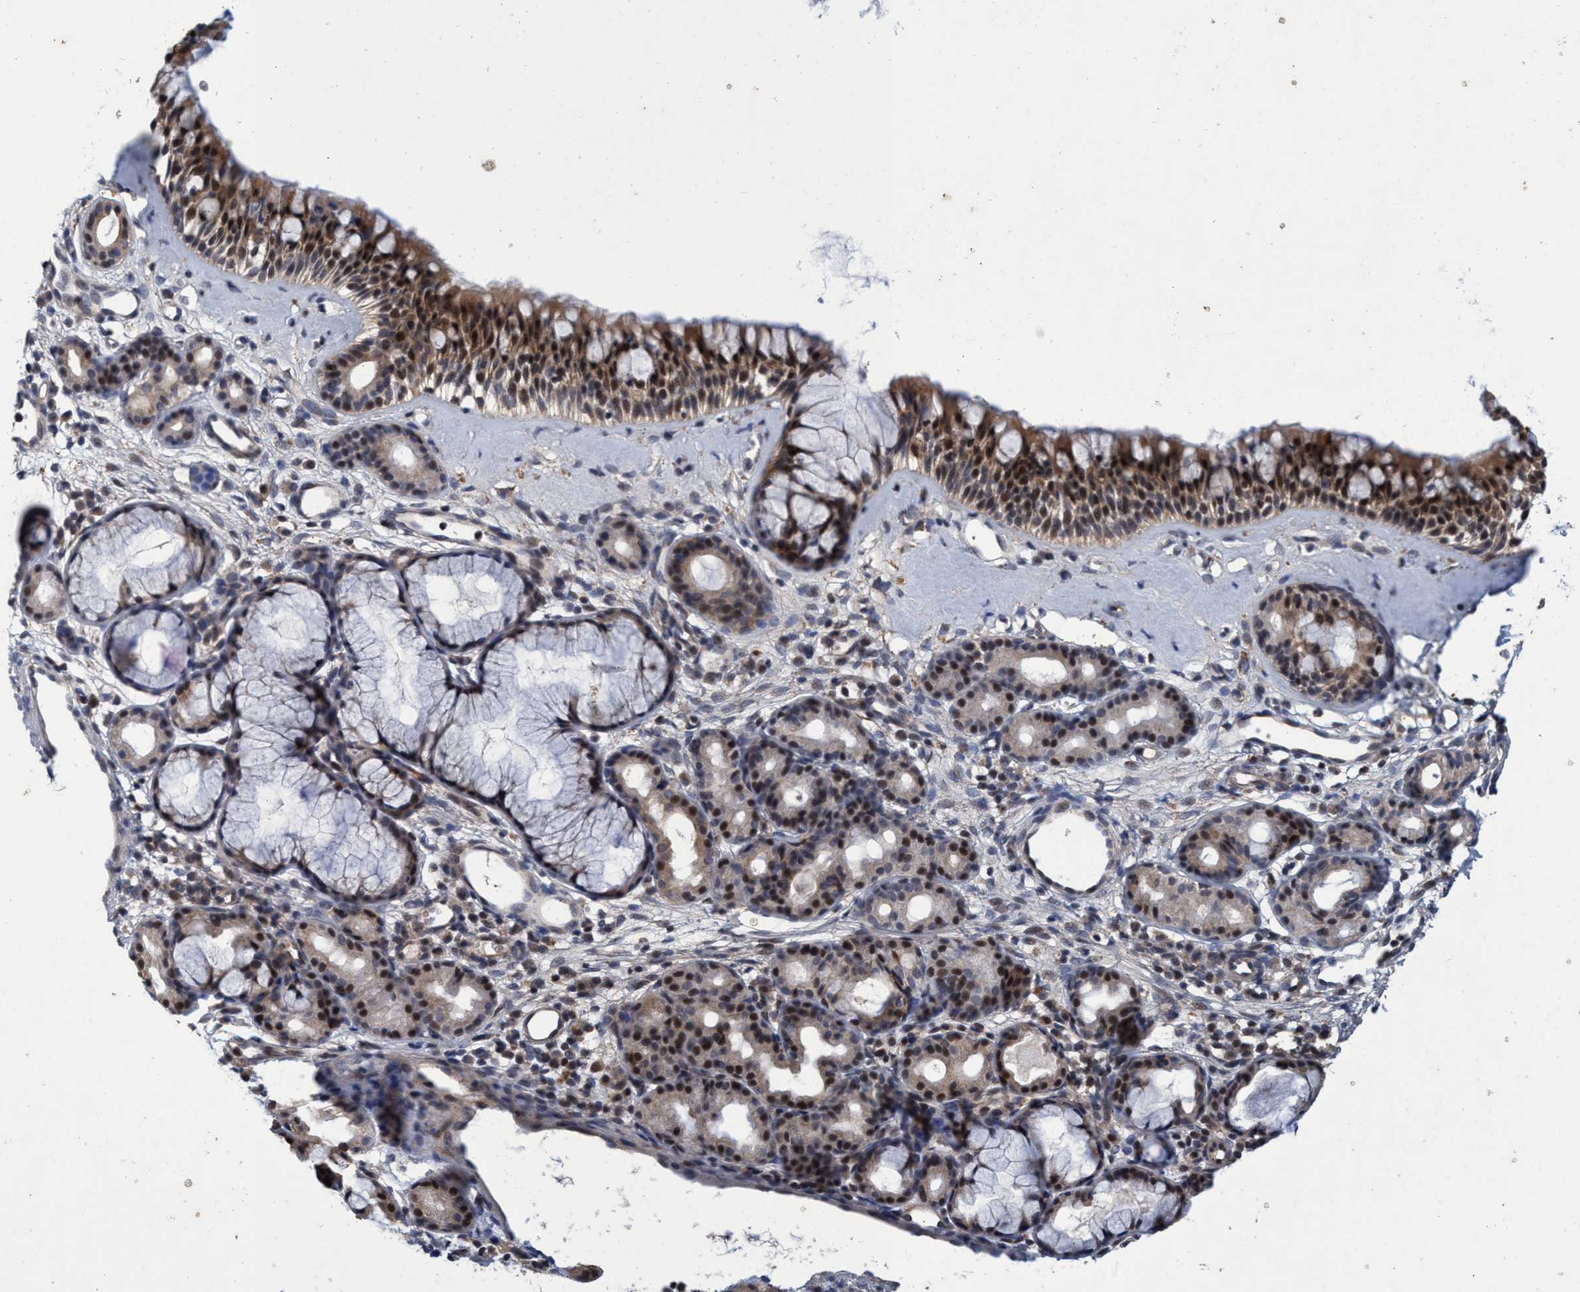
{"staining": {"intensity": "moderate", "quantity": ">75%", "location": "cytoplasmic/membranous,nuclear"}, "tissue": "nasopharynx", "cell_type": "Respiratory epithelial cells", "image_type": "normal", "snomed": [{"axis": "morphology", "description": "Normal tissue, NOS"}, {"axis": "topography", "description": "Nasopharynx"}], "caption": "A high-resolution micrograph shows immunohistochemistry staining of benign nasopharynx, which shows moderate cytoplasmic/membranous,nuclear expression in about >75% of respiratory epithelial cells. (Stains: DAB in brown, nuclei in blue, Microscopy: brightfield microscopy at high magnification).", "gene": "ZNF677", "patient": {"sex": "female", "age": 42}}